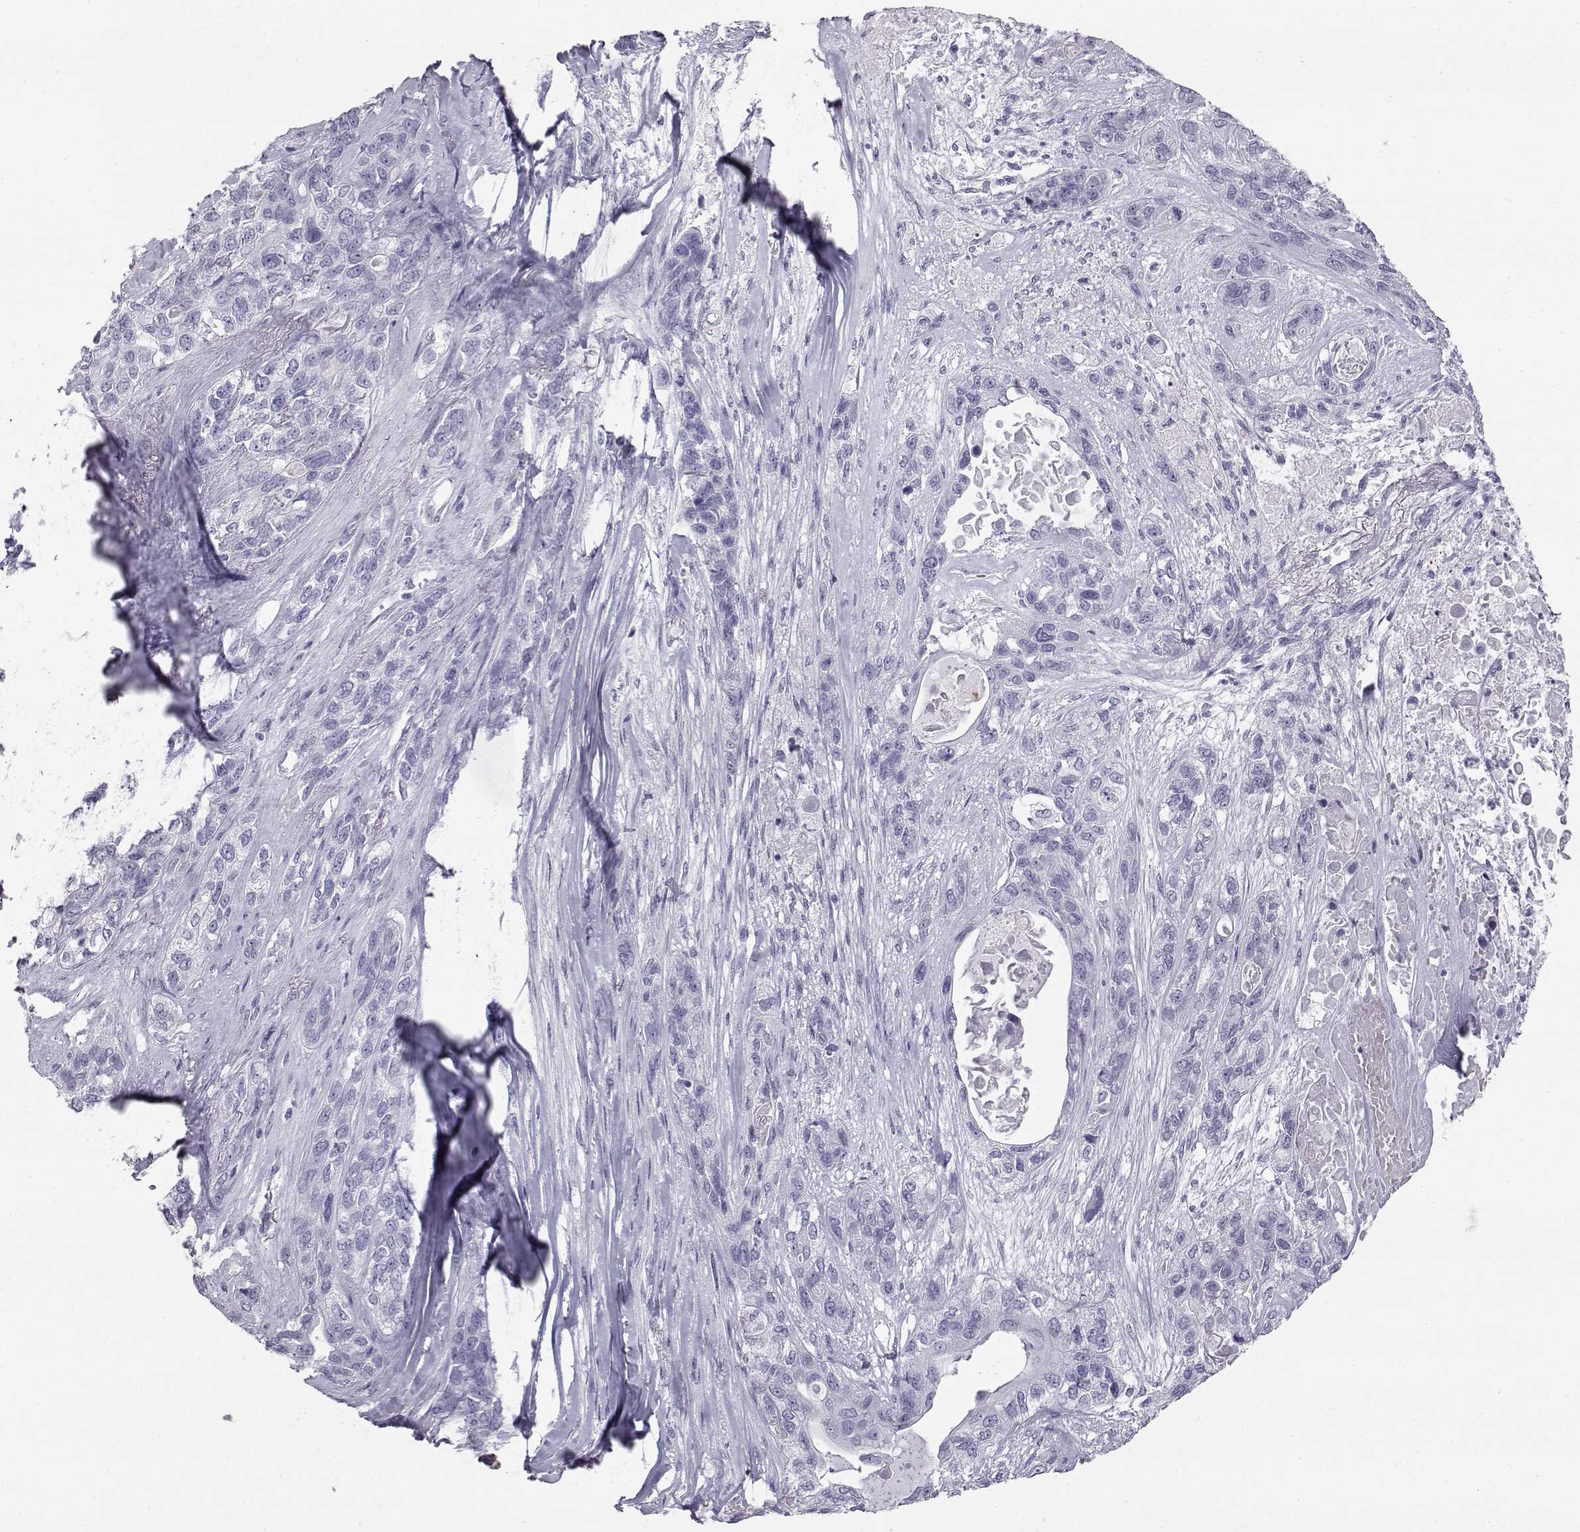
{"staining": {"intensity": "negative", "quantity": "none", "location": "none"}, "tissue": "lung cancer", "cell_type": "Tumor cells", "image_type": "cancer", "snomed": [{"axis": "morphology", "description": "Squamous cell carcinoma, NOS"}, {"axis": "topography", "description": "Lung"}], "caption": "Tumor cells are negative for brown protein staining in lung cancer.", "gene": "ITLN2", "patient": {"sex": "female", "age": 70}}